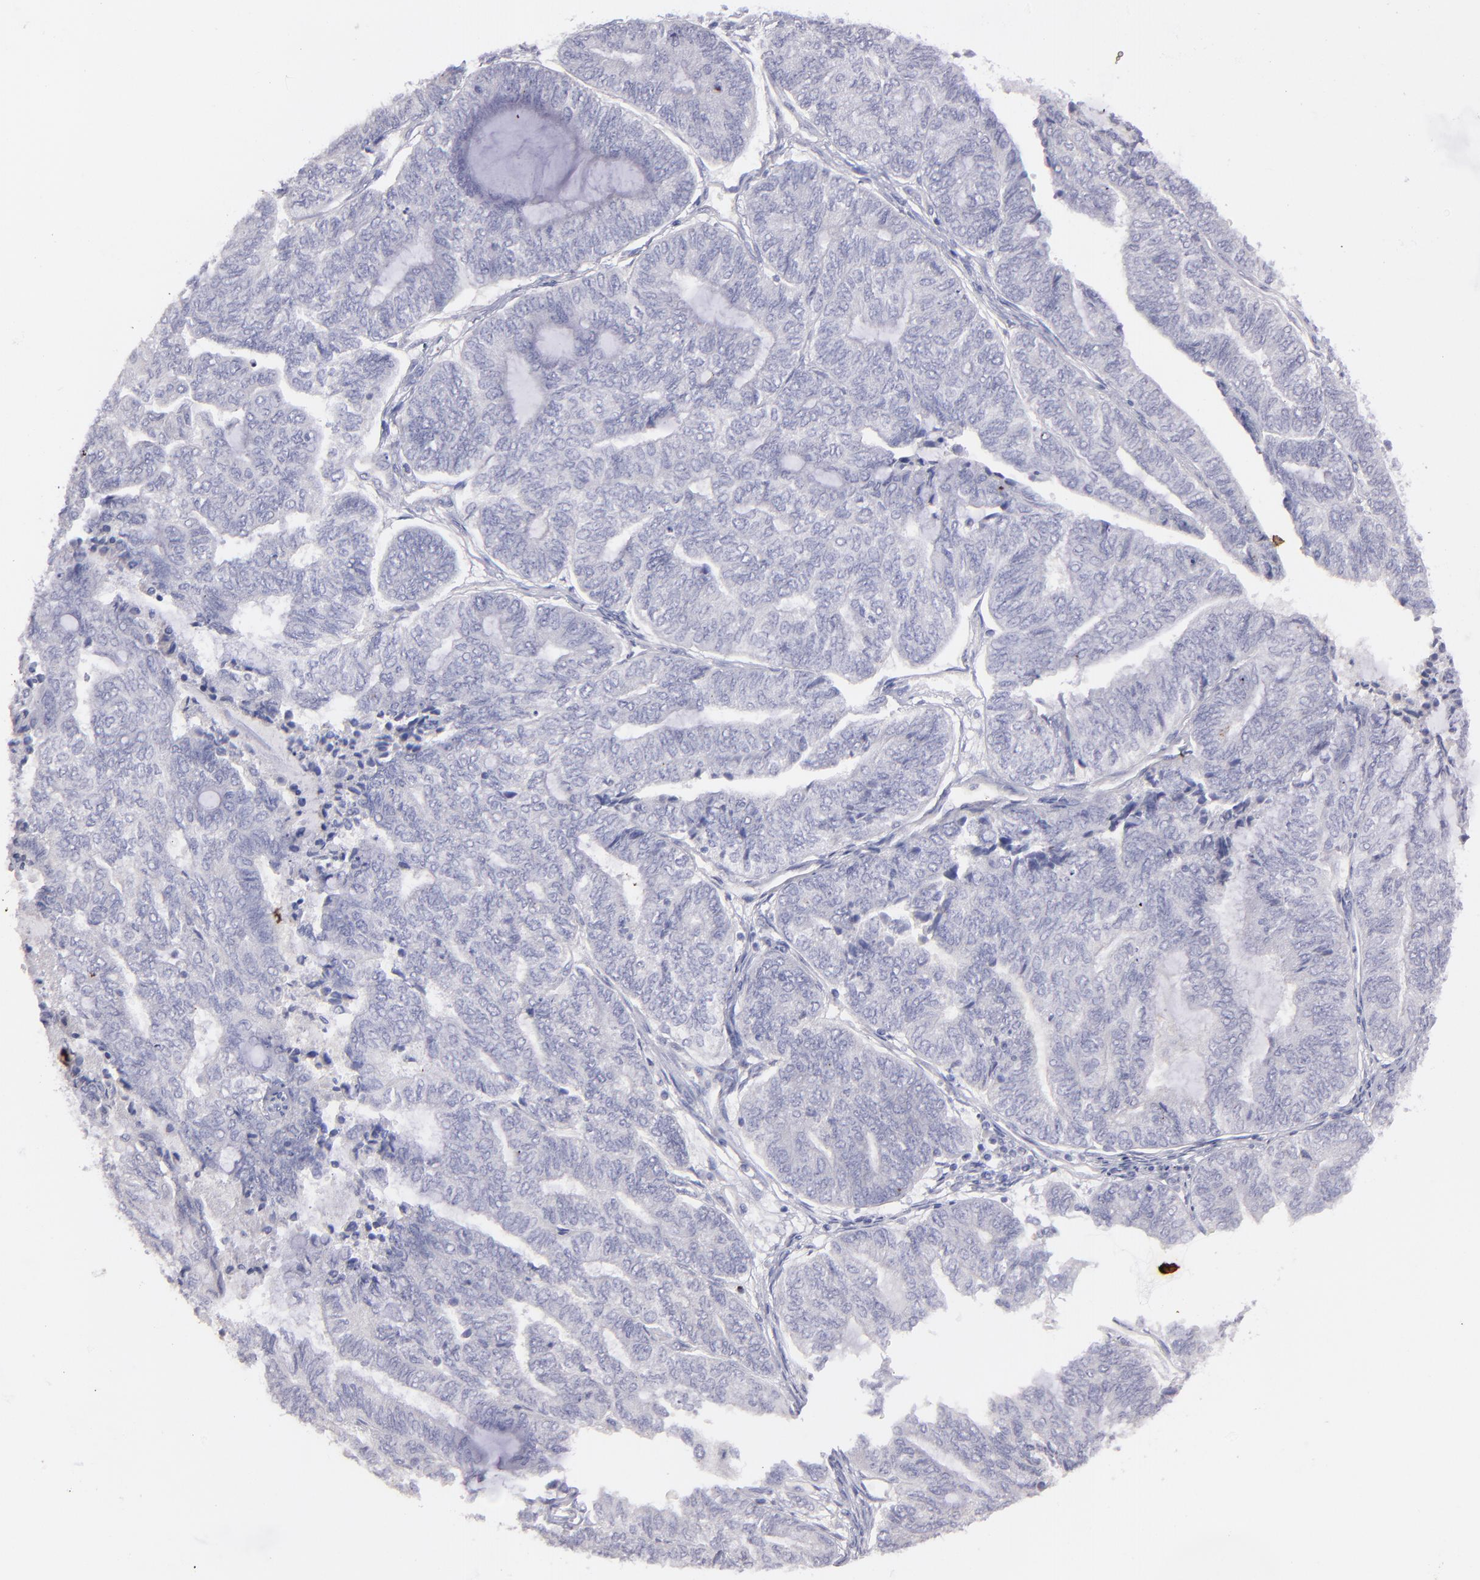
{"staining": {"intensity": "negative", "quantity": "none", "location": "none"}, "tissue": "endometrial cancer", "cell_type": "Tumor cells", "image_type": "cancer", "snomed": [{"axis": "morphology", "description": "Adenocarcinoma, NOS"}, {"axis": "topography", "description": "Uterus"}, {"axis": "topography", "description": "Endometrium"}], "caption": "IHC of human endometrial cancer shows no staining in tumor cells.", "gene": "SNAP25", "patient": {"sex": "female", "age": 70}}